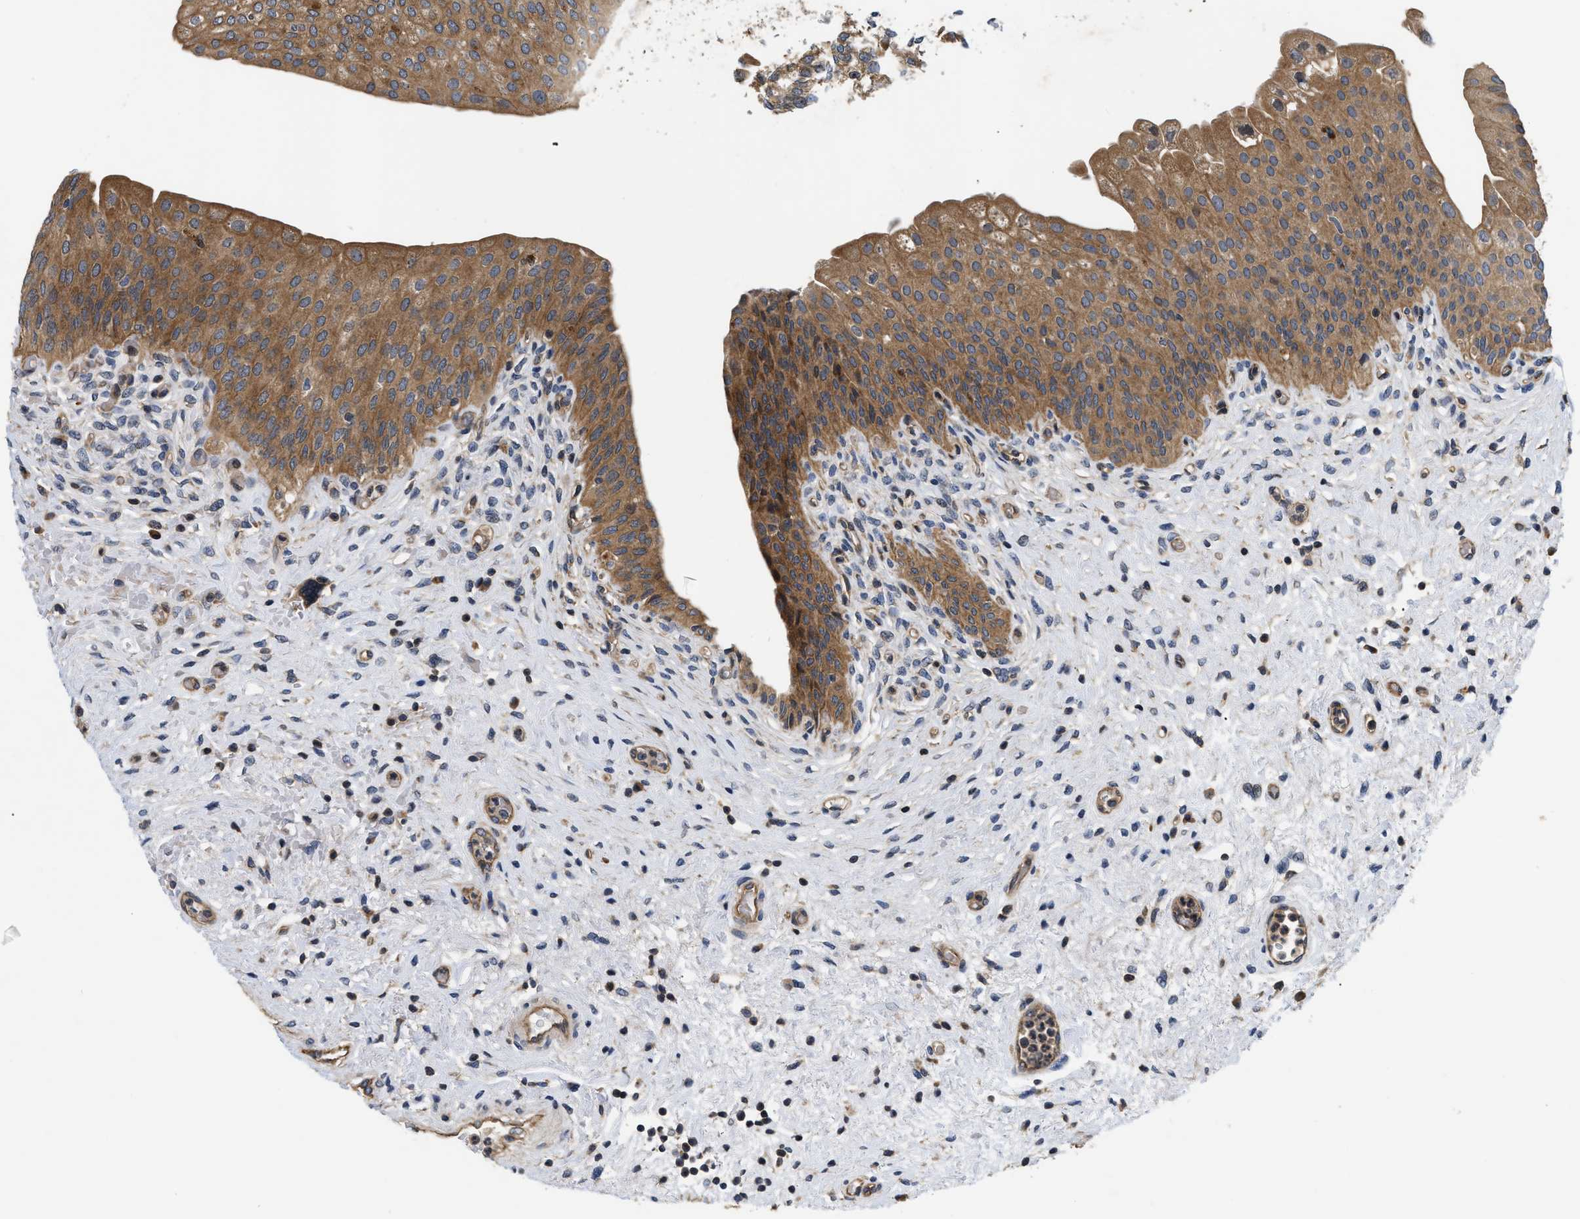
{"staining": {"intensity": "moderate", "quantity": ">75%", "location": "cytoplasmic/membranous"}, "tissue": "urinary bladder", "cell_type": "Urothelial cells", "image_type": "normal", "snomed": [{"axis": "morphology", "description": "Normal tissue, NOS"}, {"axis": "topography", "description": "Urinary bladder"}], "caption": "Immunohistochemistry (IHC) (DAB (3,3'-diaminobenzidine)) staining of unremarkable urinary bladder reveals moderate cytoplasmic/membranous protein staining in about >75% of urothelial cells.", "gene": "HMGCR", "patient": {"sex": "male", "age": 46}}